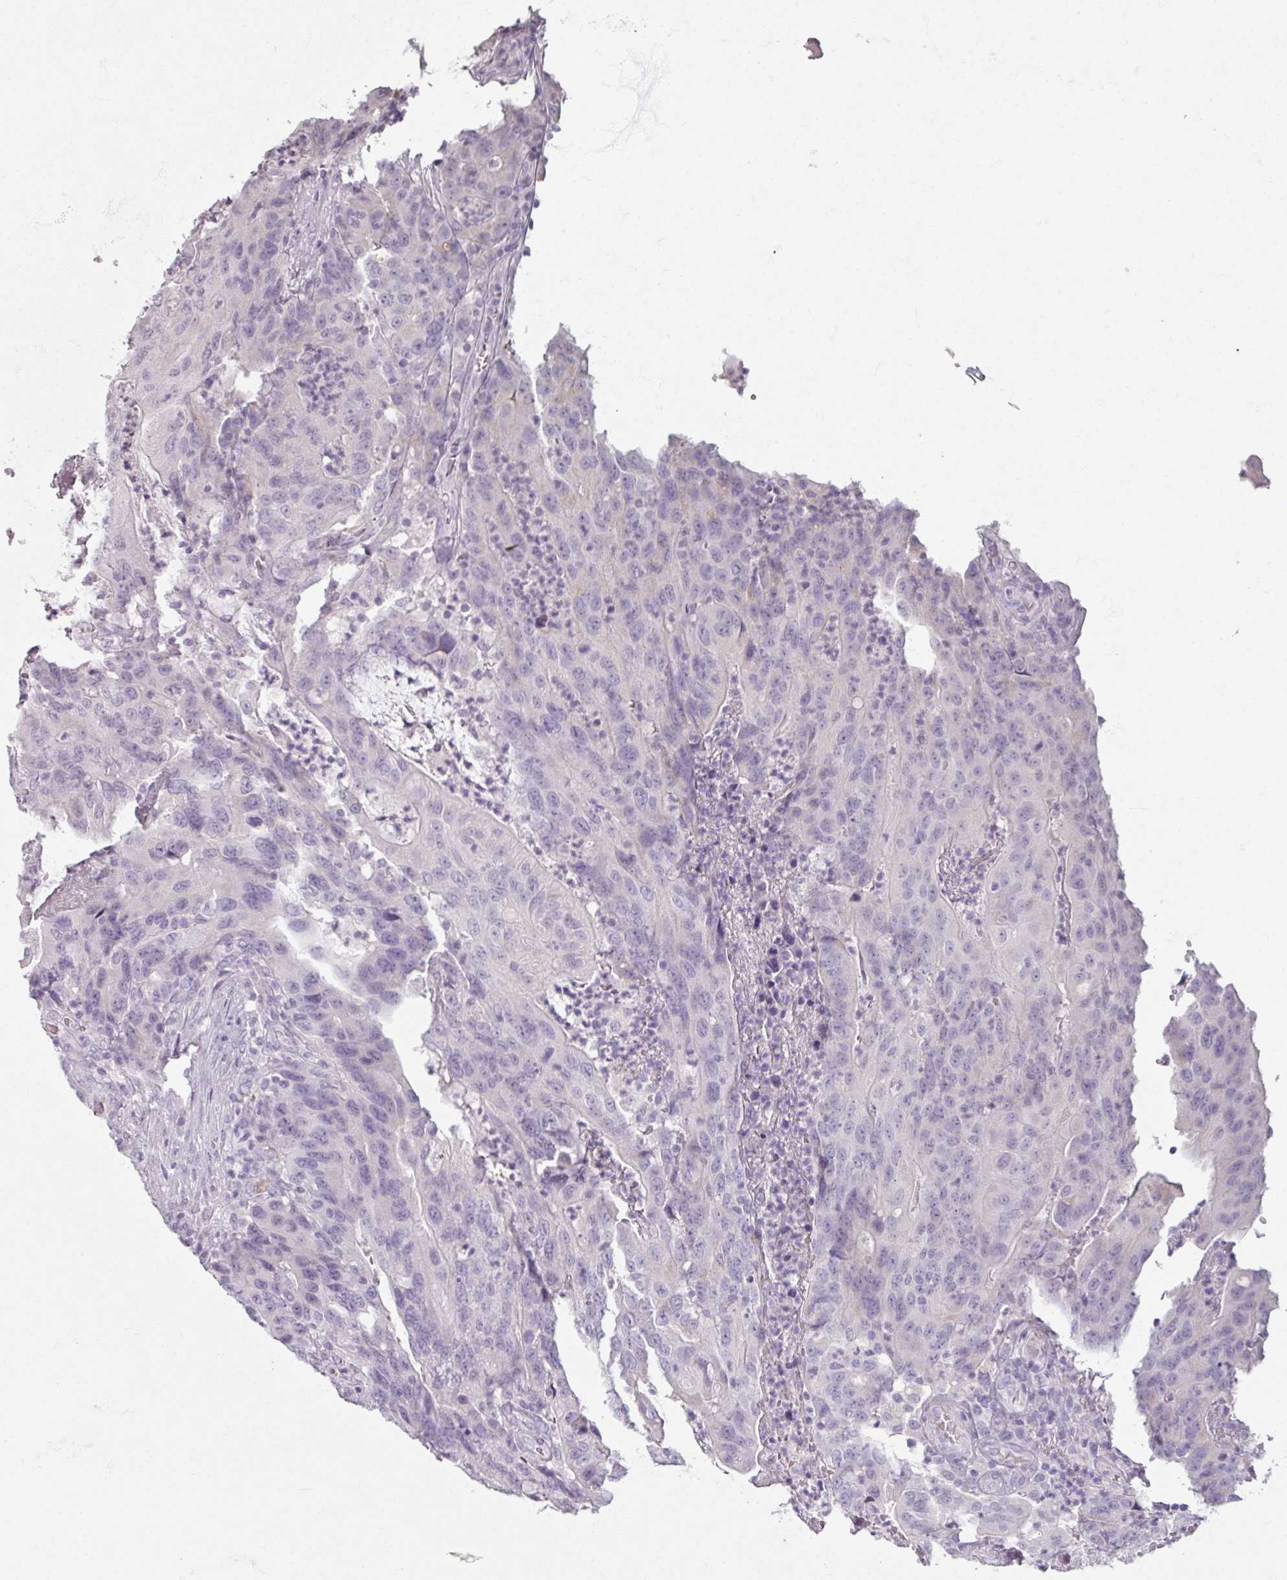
{"staining": {"intensity": "negative", "quantity": "none", "location": "none"}, "tissue": "colorectal cancer", "cell_type": "Tumor cells", "image_type": "cancer", "snomed": [{"axis": "morphology", "description": "Adenocarcinoma, NOS"}, {"axis": "topography", "description": "Colon"}], "caption": "This is an IHC histopathology image of human colorectal adenocarcinoma. There is no positivity in tumor cells.", "gene": "SLC27A5", "patient": {"sex": "male", "age": 83}}